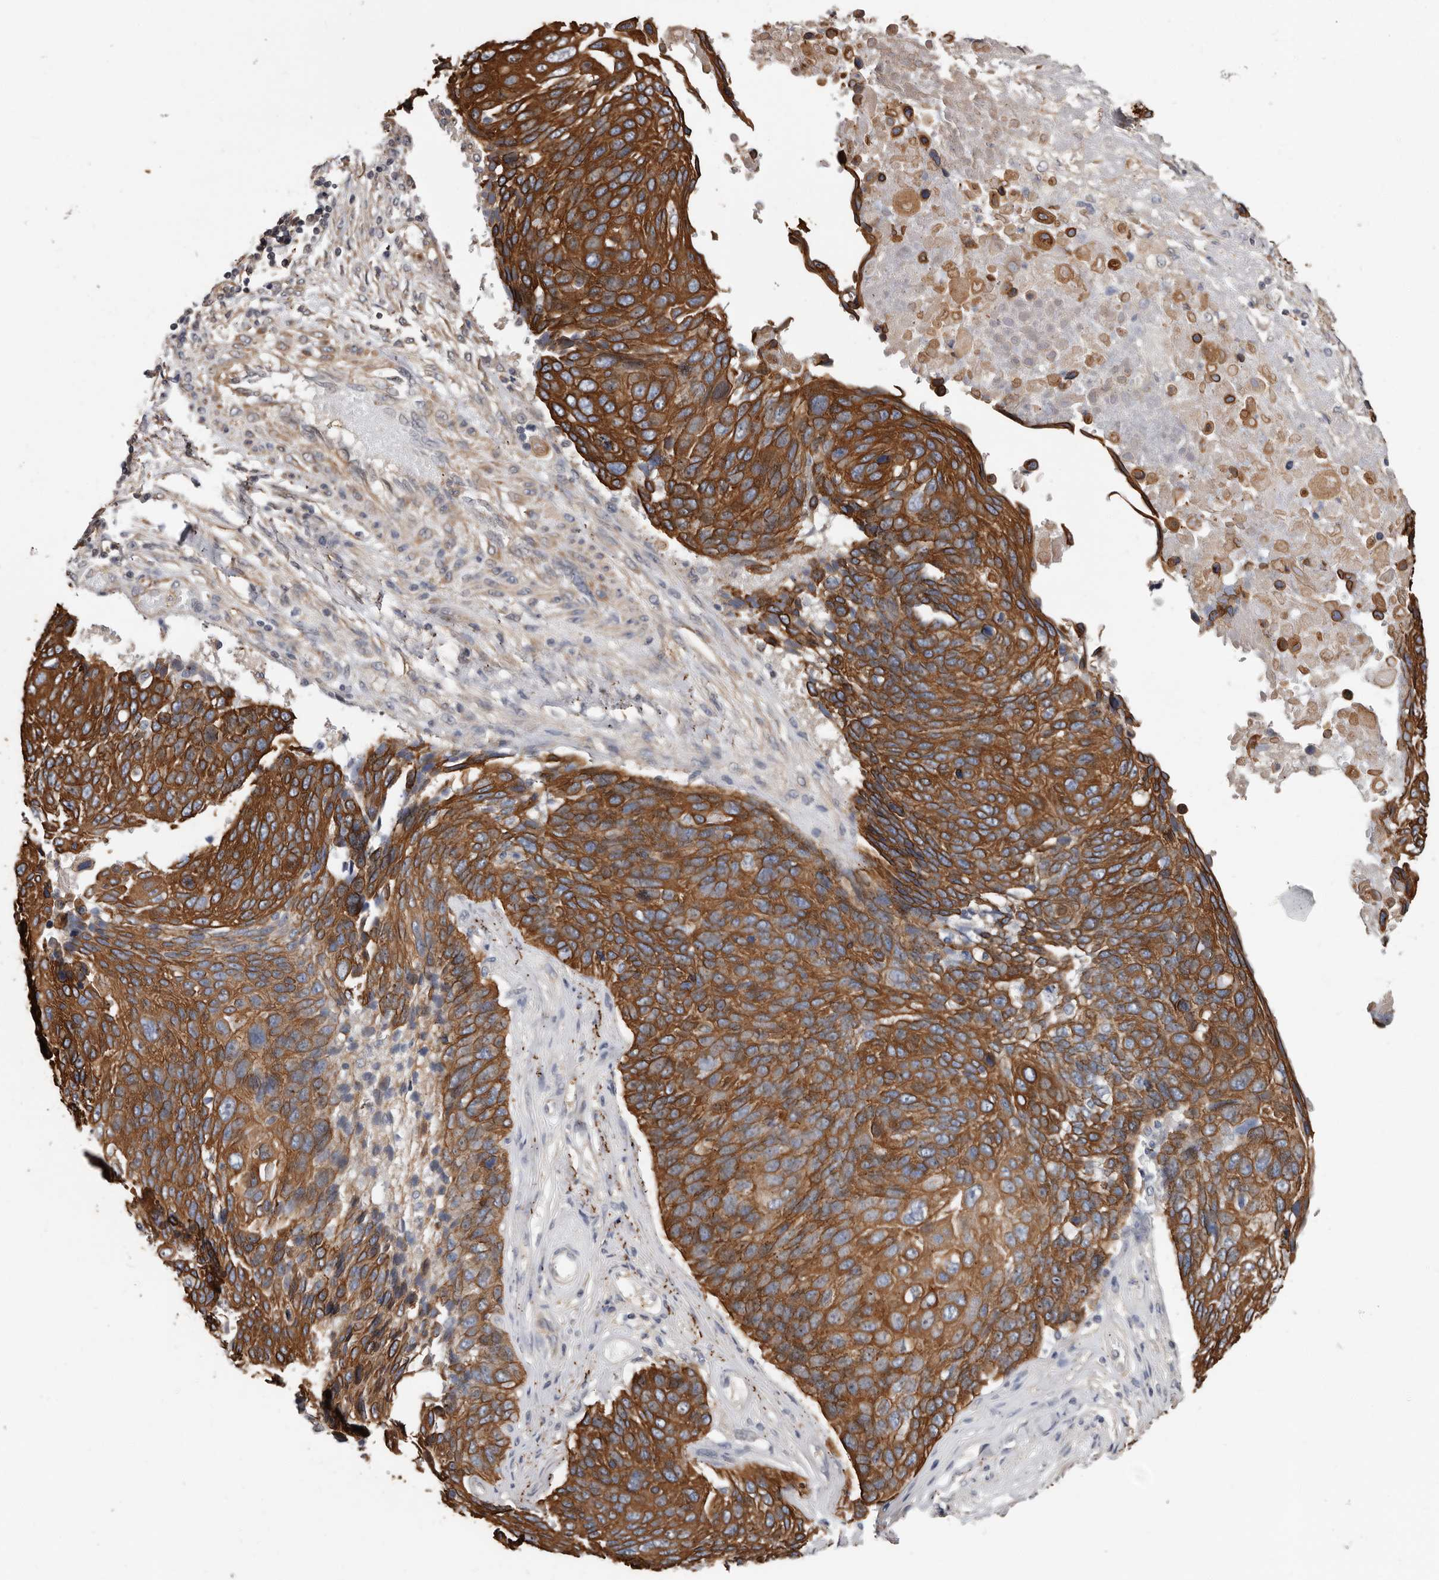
{"staining": {"intensity": "strong", "quantity": ">75%", "location": "cytoplasmic/membranous"}, "tissue": "lung cancer", "cell_type": "Tumor cells", "image_type": "cancer", "snomed": [{"axis": "morphology", "description": "Squamous cell carcinoma, NOS"}, {"axis": "topography", "description": "Lung"}], "caption": "Human squamous cell carcinoma (lung) stained with a brown dye displays strong cytoplasmic/membranous positive expression in approximately >75% of tumor cells.", "gene": "MRPL18", "patient": {"sex": "male", "age": 66}}